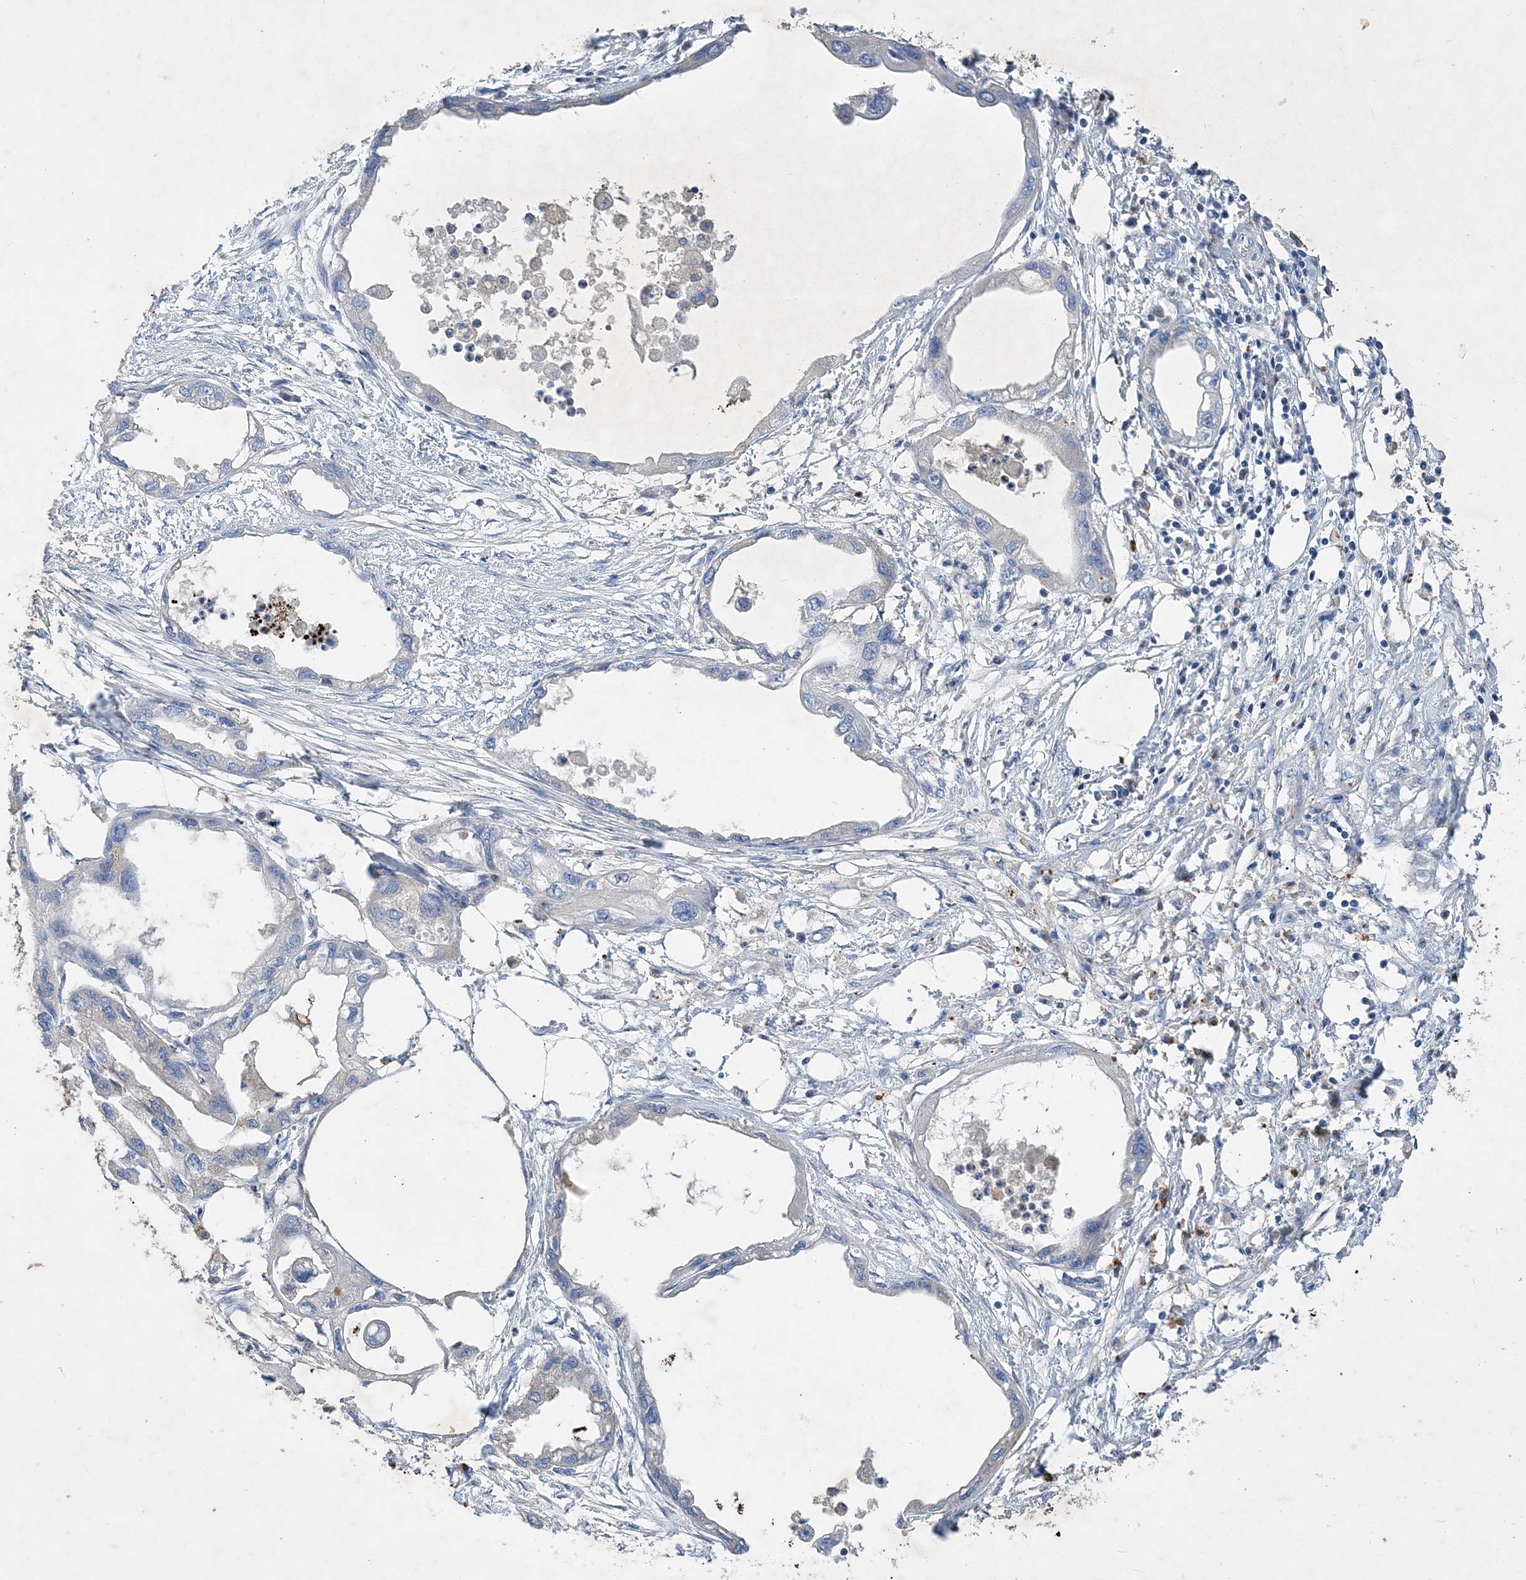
{"staining": {"intensity": "negative", "quantity": "none", "location": "none"}, "tissue": "endometrial cancer", "cell_type": "Tumor cells", "image_type": "cancer", "snomed": [{"axis": "morphology", "description": "Adenocarcinoma, NOS"}, {"axis": "morphology", "description": "Adenocarcinoma, metastatic, NOS"}, {"axis": "topography", "description": "Adipose tissue"}, {"axis": "topography", "description": "Endometrium"}], "caption": "Protein analysis of adenocarcinoma (endometrial) exhibits no significant positivity in tumor cells.", "gene": "GRINA", "patient": {"sex": "female", "age": 67}}